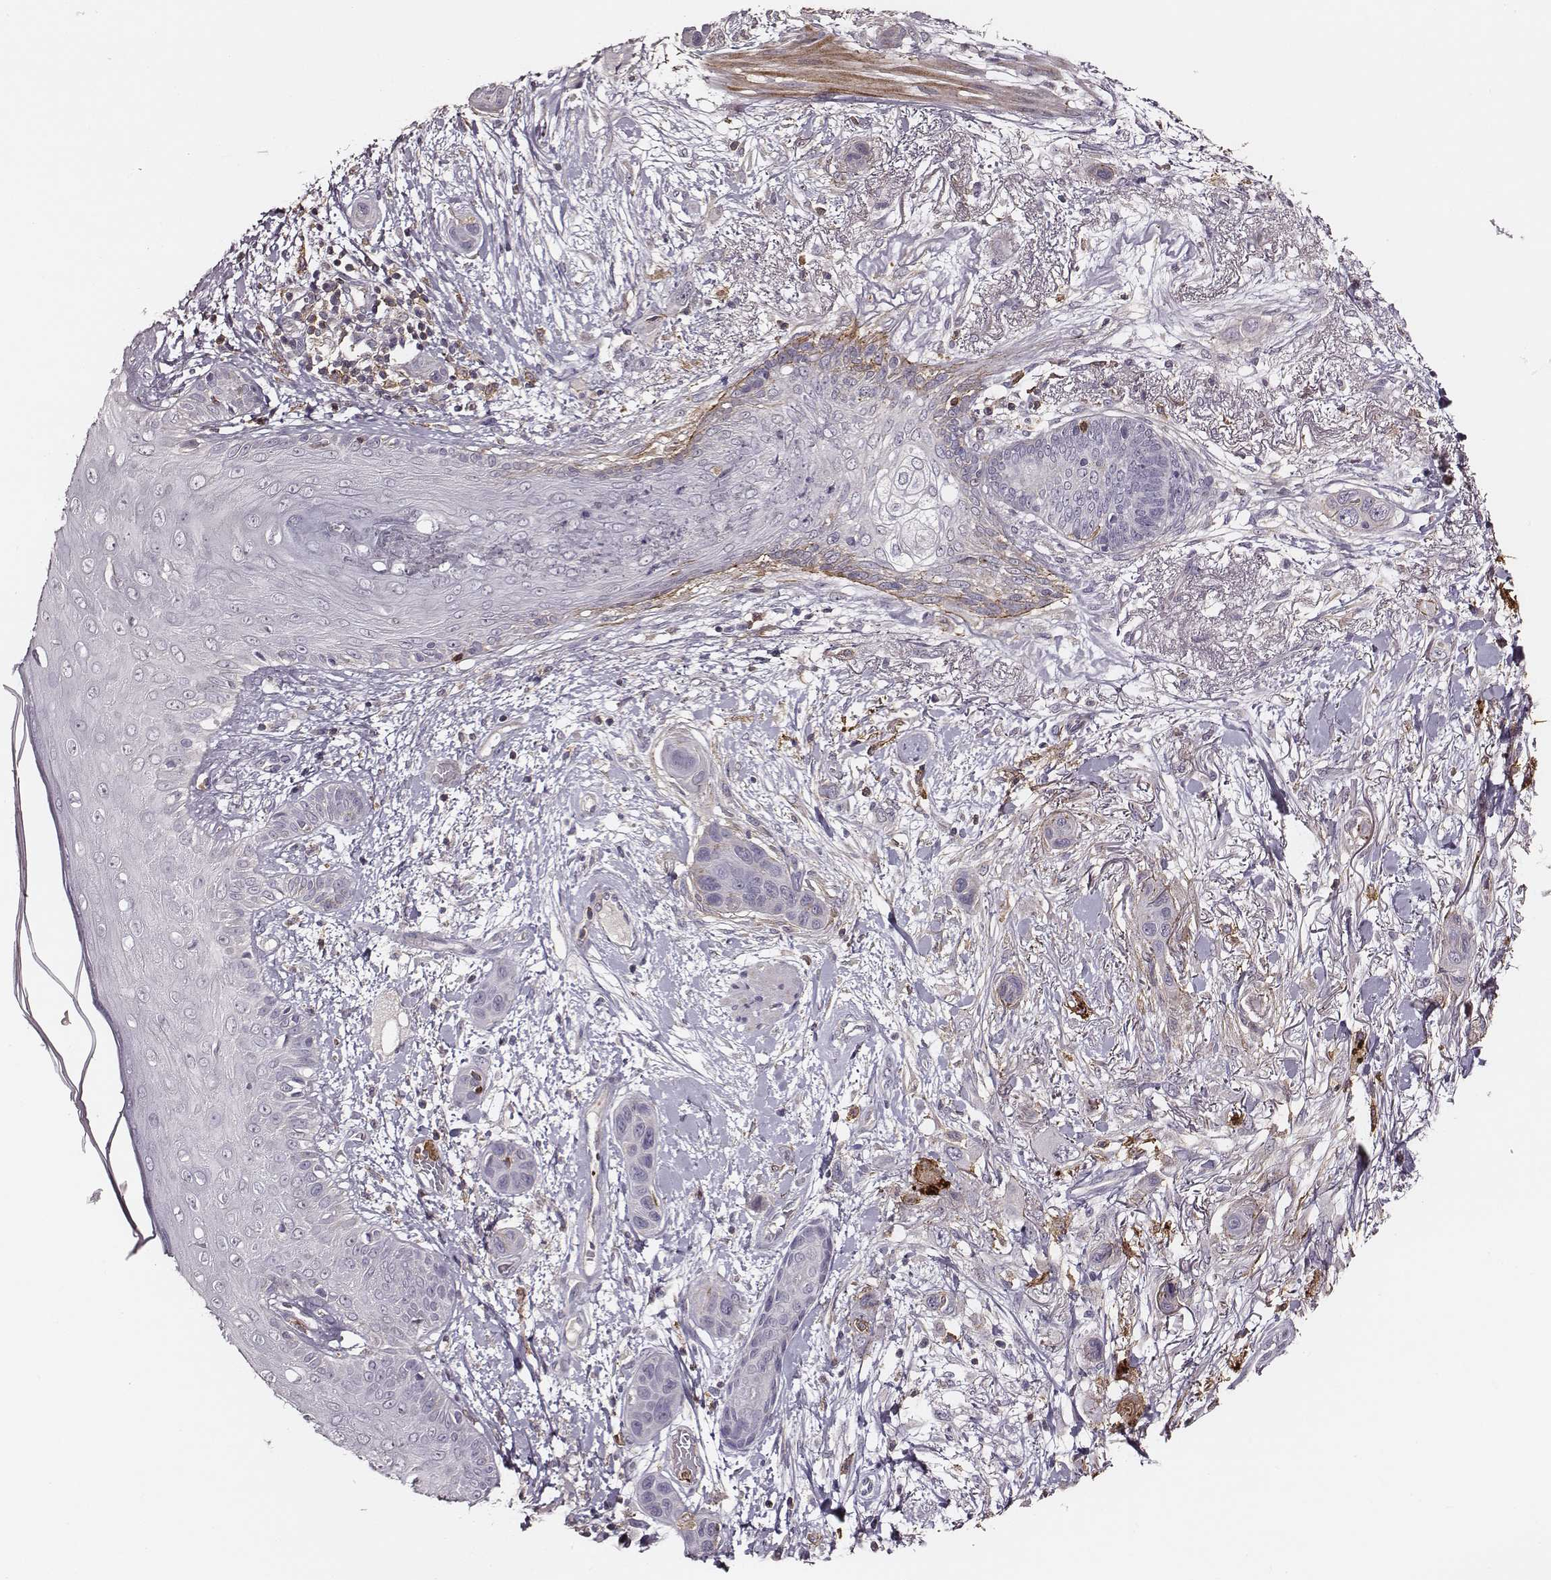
{"staining": {"intensity": "negative", "quantity": "none", "location": "none"}, "tissue": "skin cancer", "cell_type": "Tumor cells", "image_type": "cancer", "snomed": [{"axis": "morphology", "description": "Squamous cell carcinoma, NOS"}, {"axis": "topography", "description": "Skin"}], "caption": "Immunohistochemical staining of skin squamous cell carcinoma reveals no significant positivity in tumor cells.", "gene": "ZYX", "patient": {"sex": "male", "age": 79}}